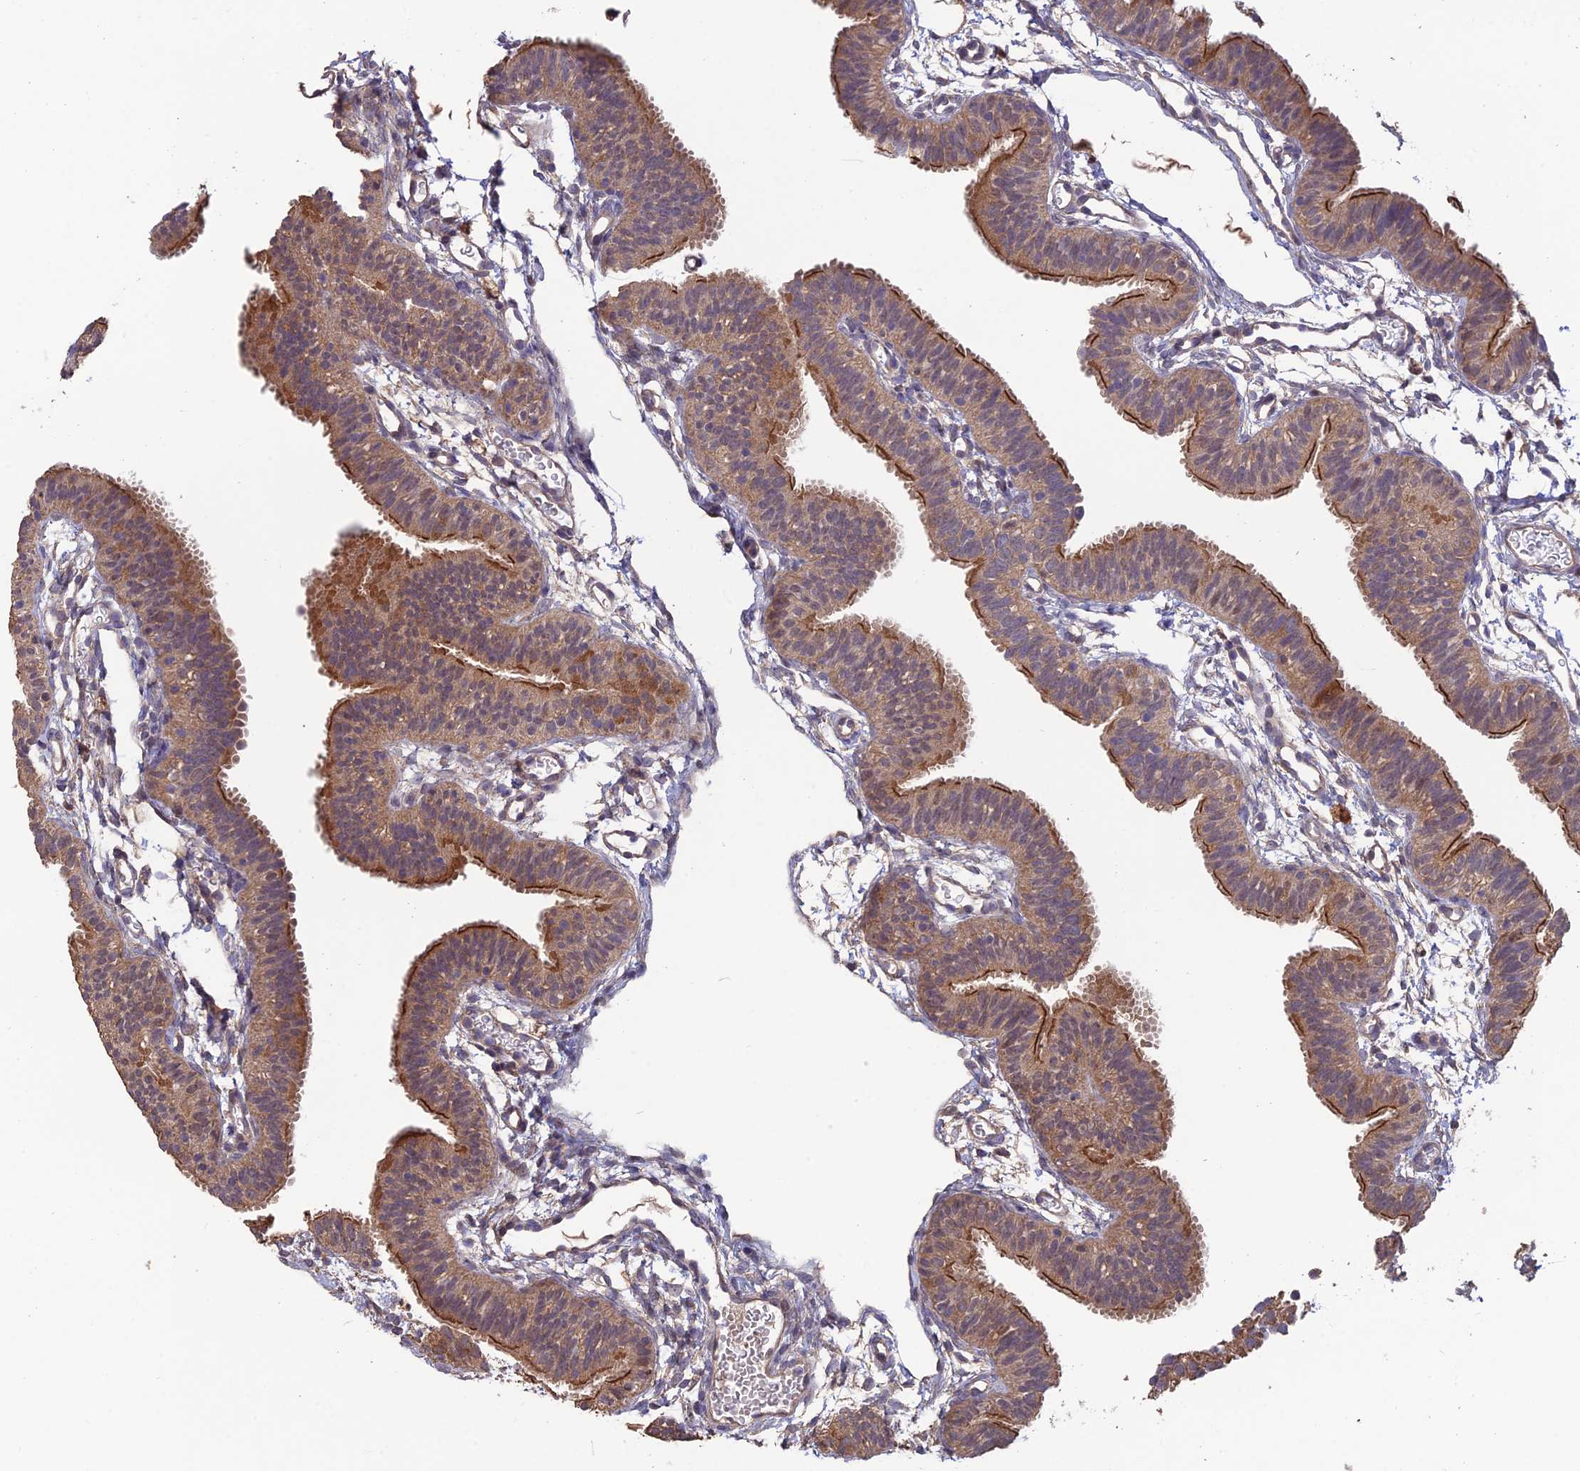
{"staining": {"intensity": "moderate", "quantity": ">75%", "location": "cytoplasmic/membranous"}, "tissue": "fallopian tube", "cell_type": "Glandular cells", "image_type": "normal", "snomed": [{"axis": "morphology", "description": "Normal tissue, NOS"}, {"axis": "topography", "description": "Fallopian tube"}], "caption": "Brown immunohistochemical staining in normal human fallopian tube displays moderate cytoplasmic/membranous positivity in approximately >75% of glandular cells.", "gene": "SHISA5", "patient": {"sex": "female", "age": 35}}